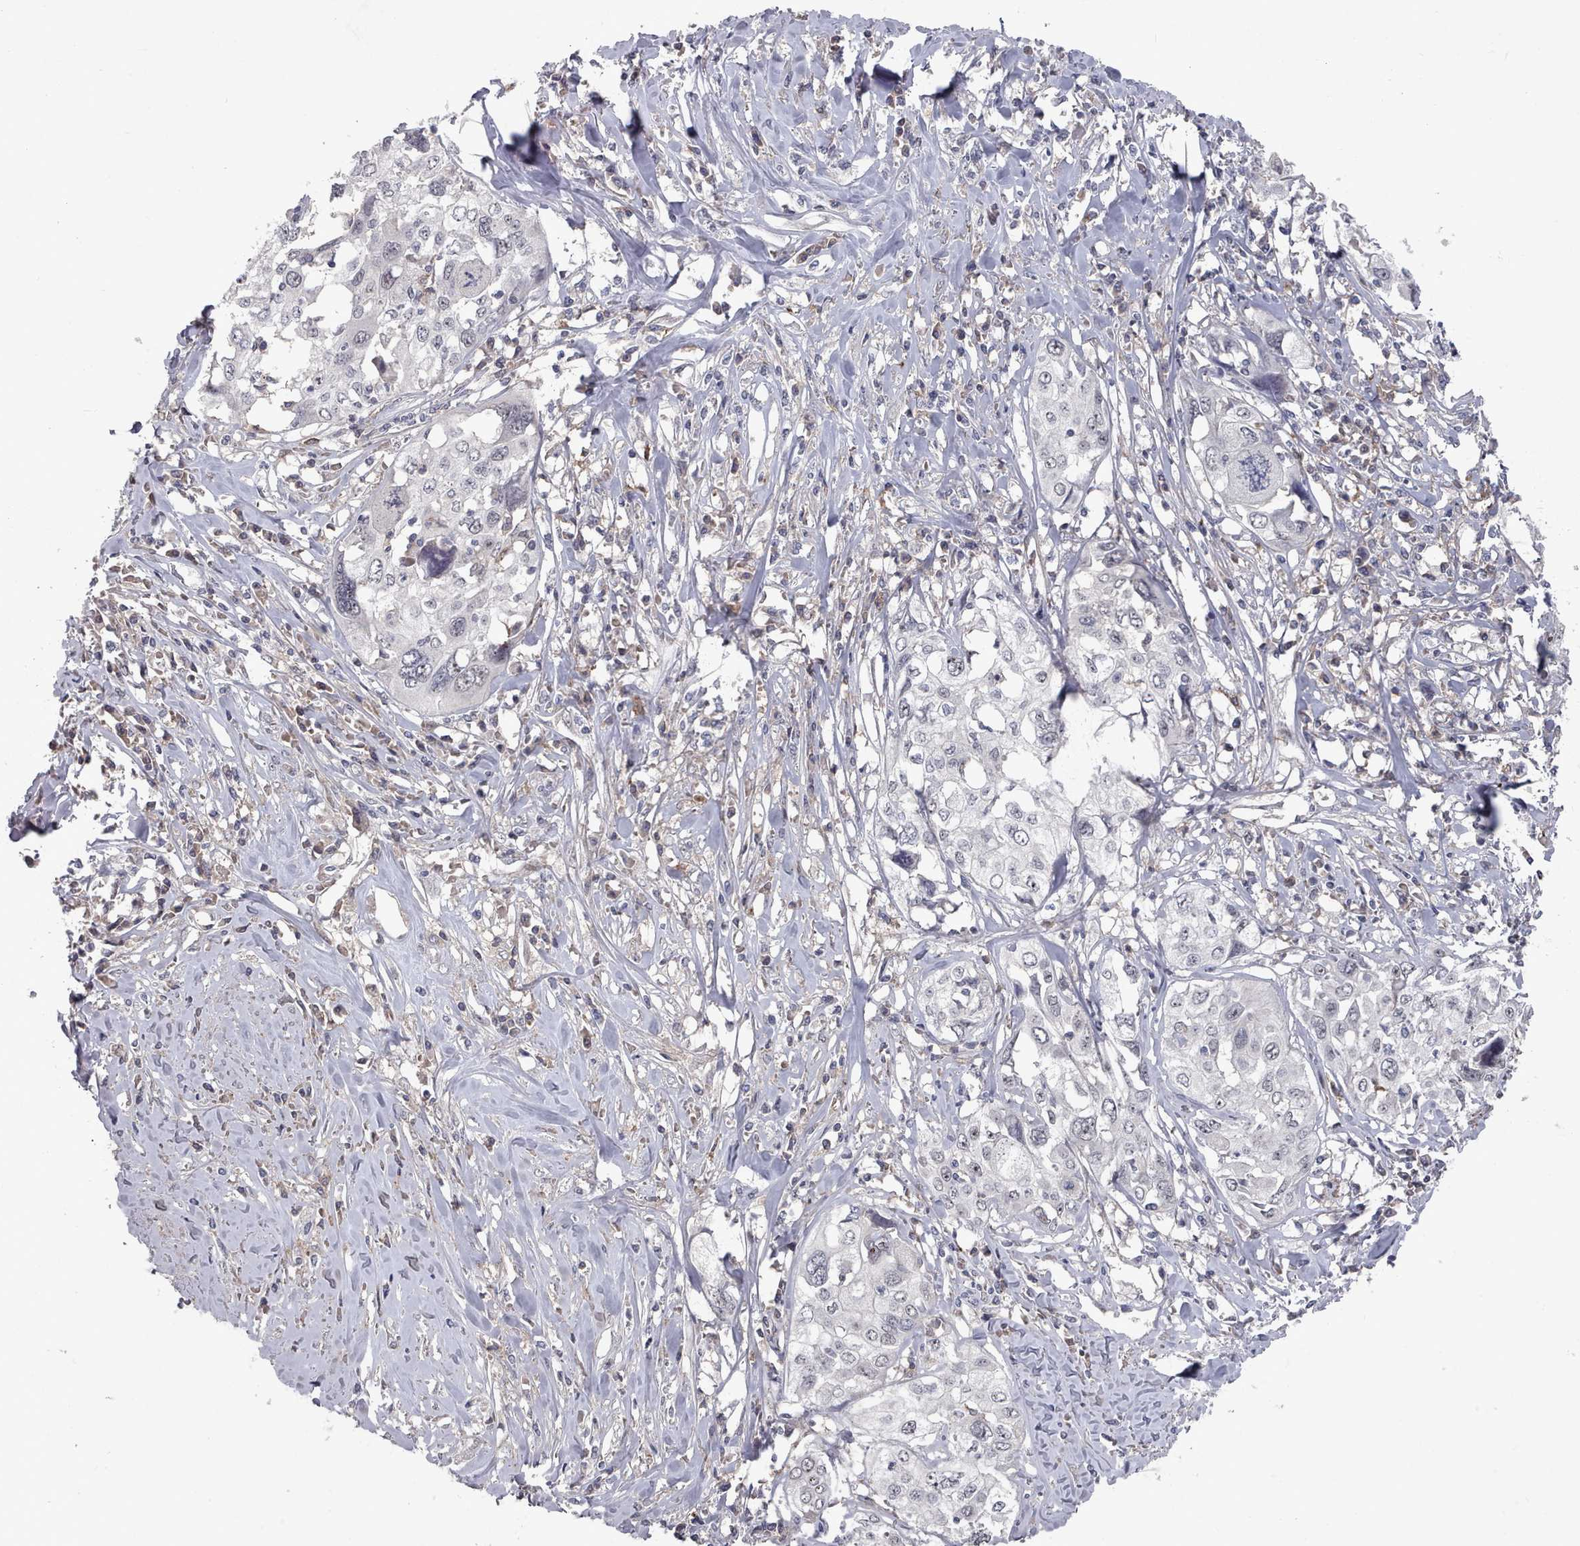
{"staining": {"intensity": "negative", "quantity": "none", "location": "none"}, "tissue": "cervical cancer", "cell_type": "Tumor cells", "image_type": "cancer", "snomed": [{"axis": "morphology", "description": "Squamous cell carcinoma, NOS"}, {"axis": "topography", "description": "Cervix"}], "caption": "DAB (3,3'-diaminobenzidine) immunohistochemical staining of human cervical cancer (squamous cell carcinoma) displays no significant expression in tumor cells.", "gene": "COL8A2", "patient": {"sex": "female", "age": 31}}